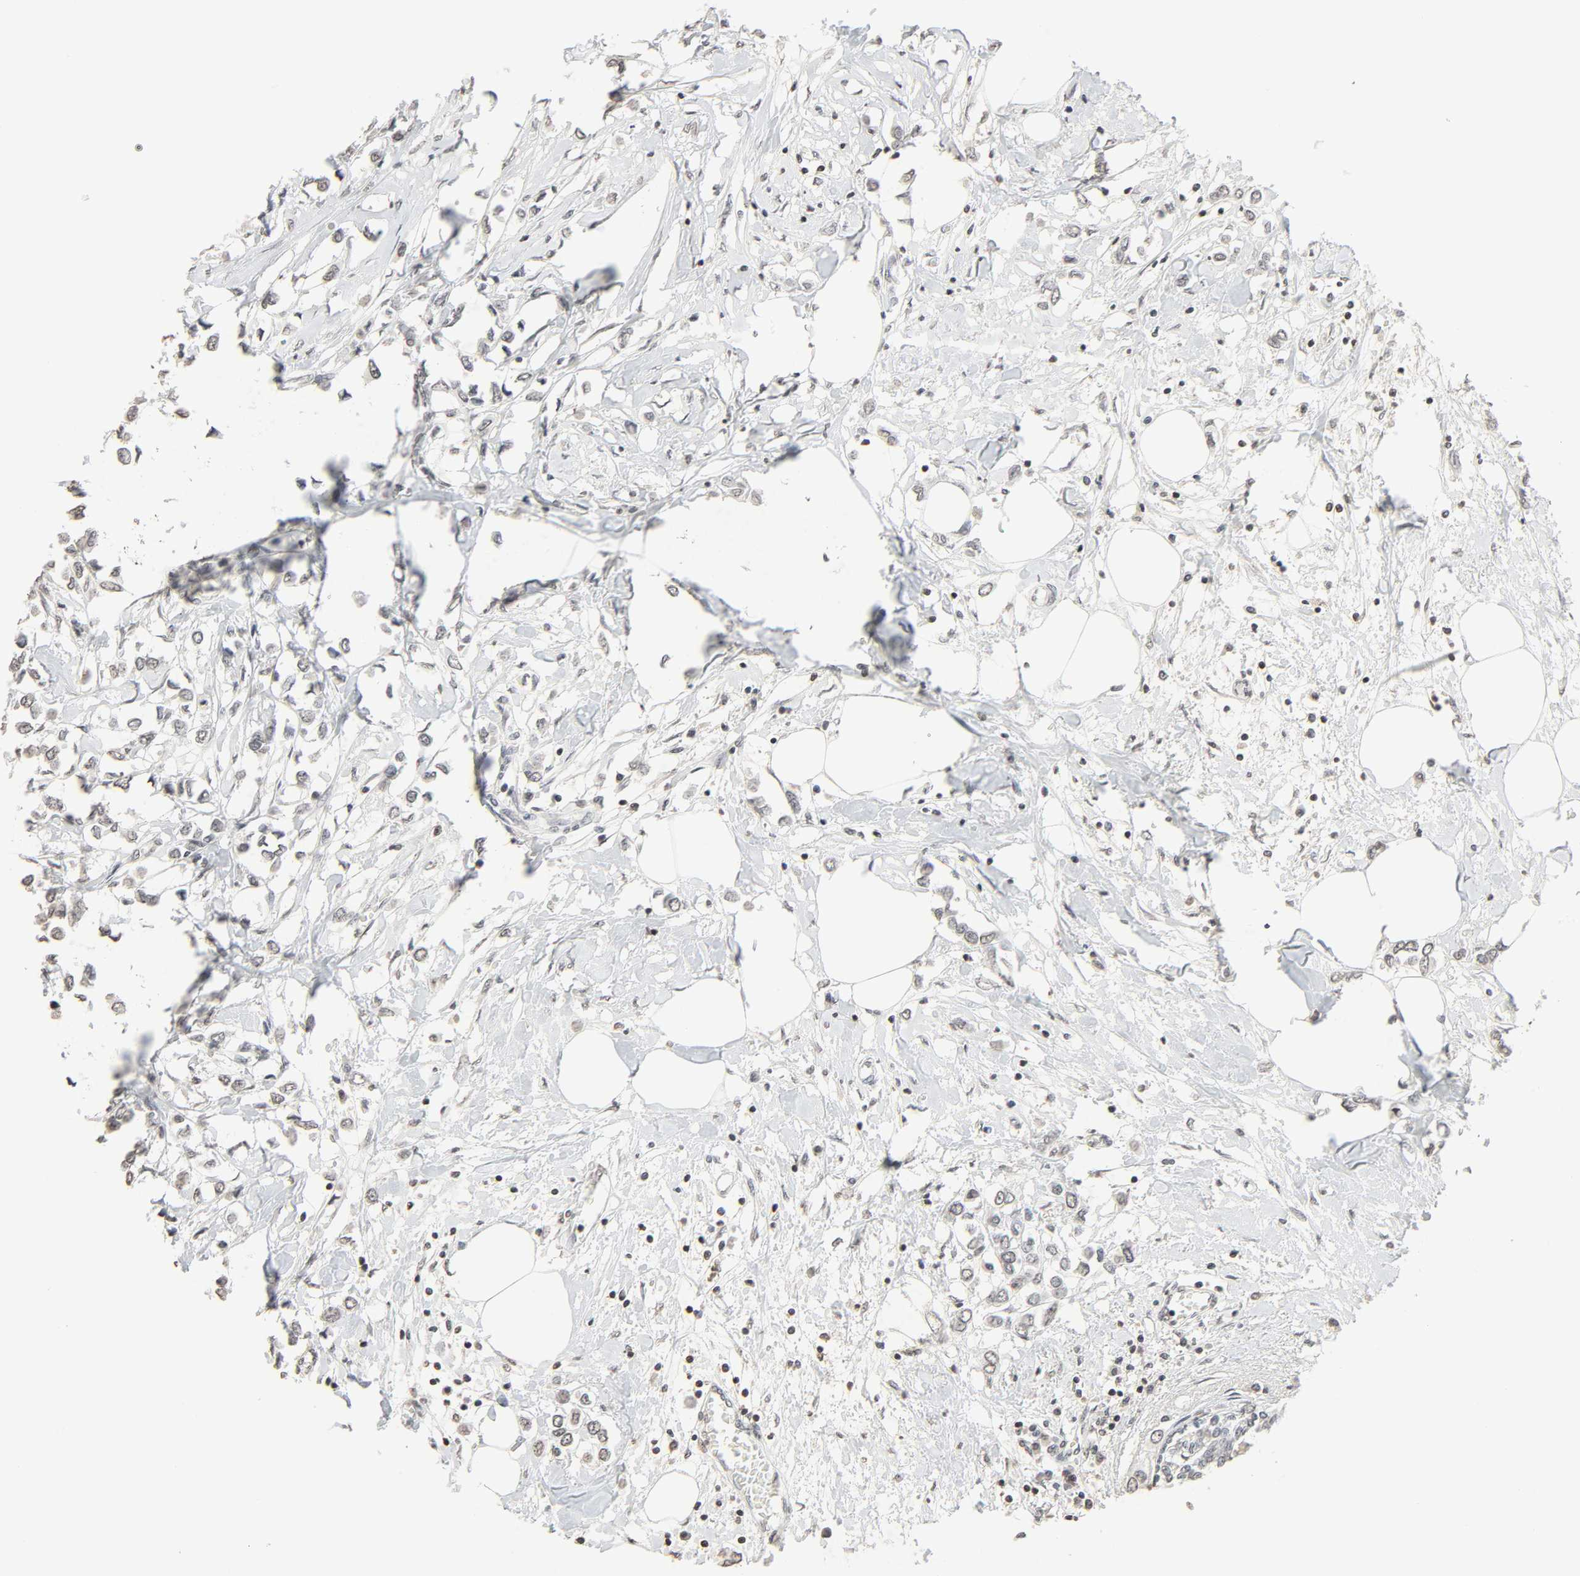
{"staining": {"intensity": "negative", "quantity": "none", "location": "none"}, "tissue": "breast cancer", "cell_type": "Tumor cells", "image_type": "cancer", "snomed": [{"axis": "morphology", "description": "Lobular carcinoma"}, {"axis": "topography", "description": "Breast"}], "caption": "The image displays no significant expression in tumor cells of breast cancer.", "gene": "STK4", "patient": {"sex": "female", "age": 51}}